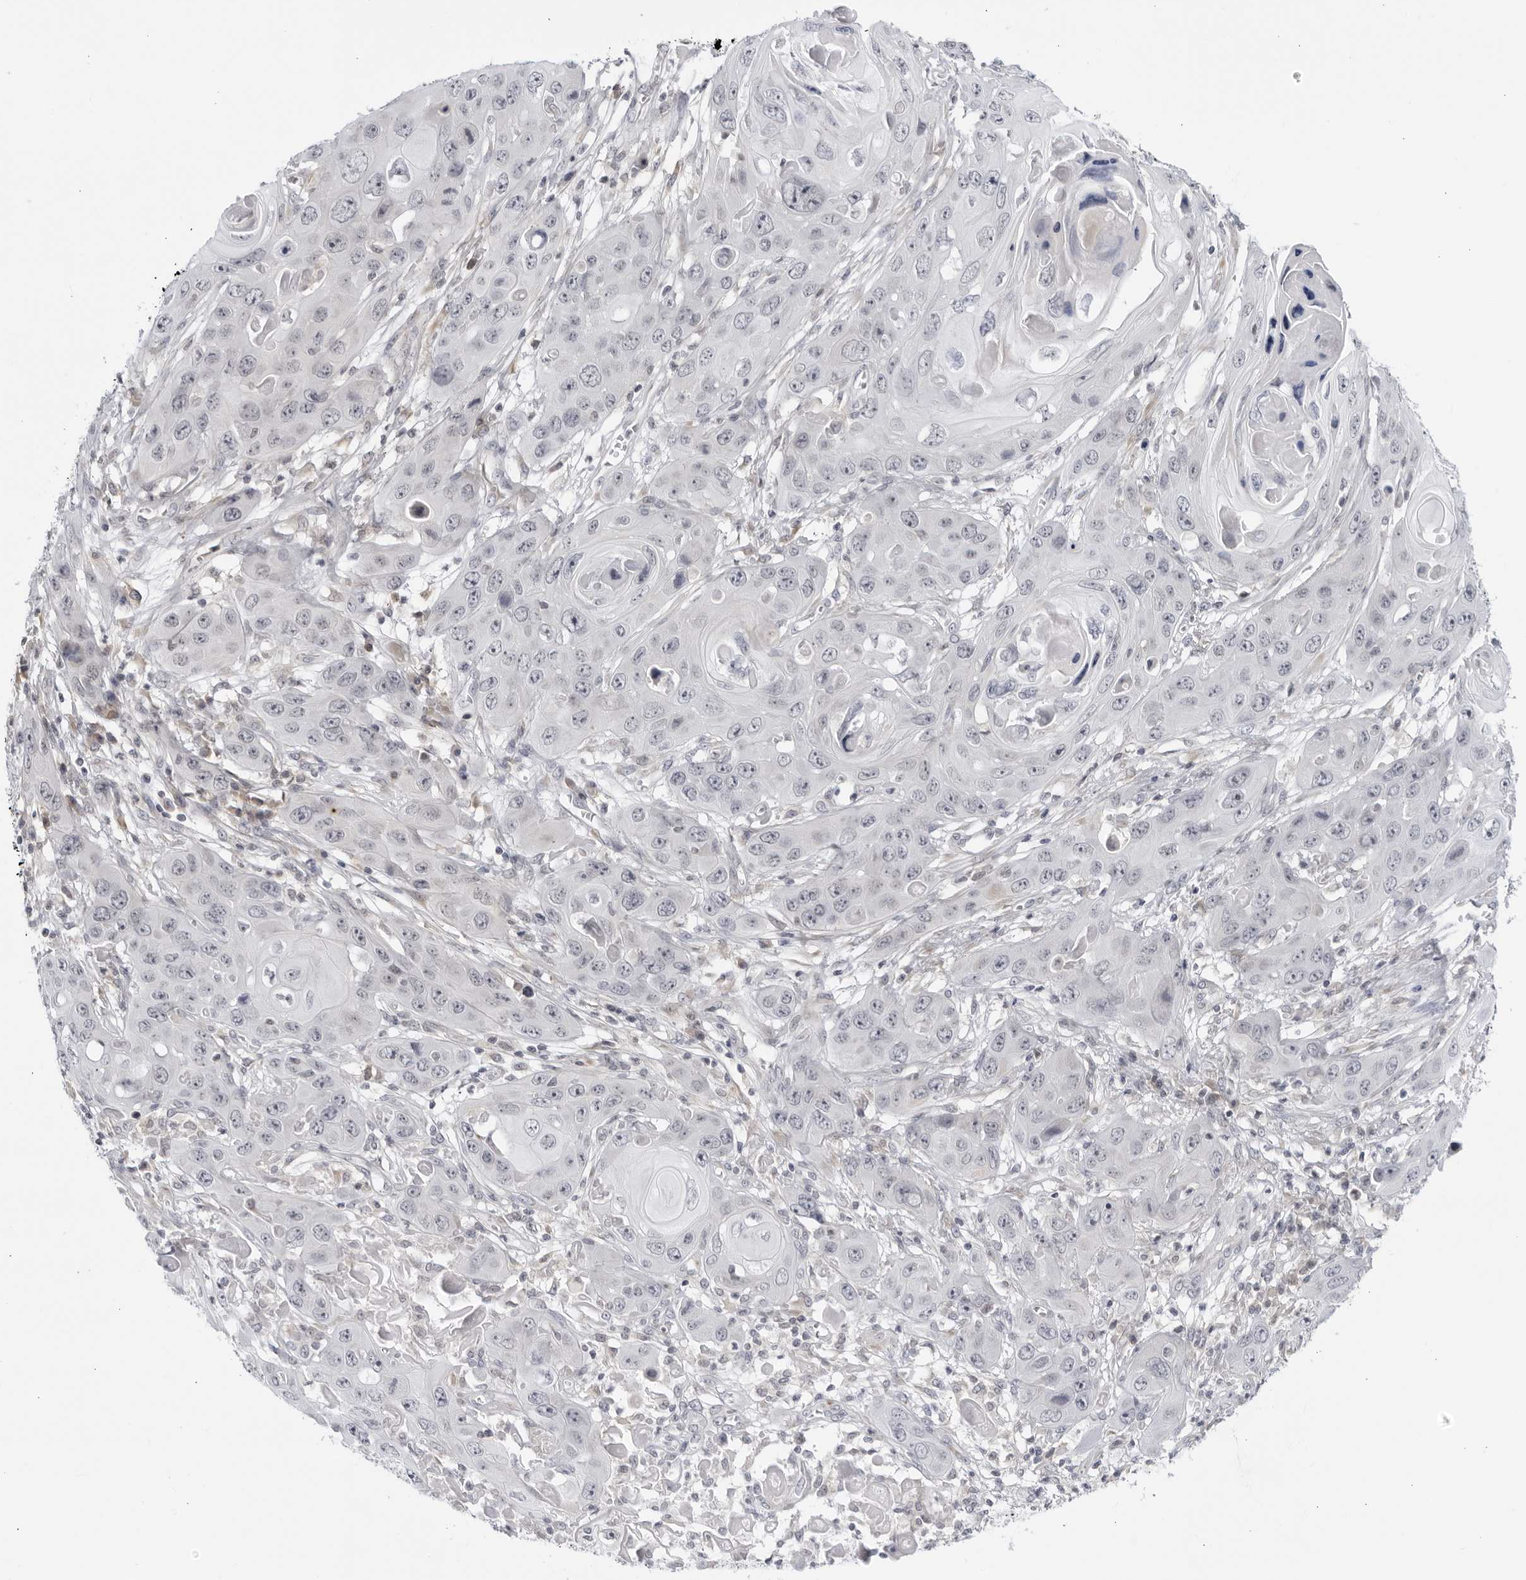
{"staining": {"intensity": "negative", "quantity": "none", "location": "none"}, "tissue": "skin cancer", "cell_type": "Tumor cells", "image_type": "cancer", "snomed": [{"axis": "morphology", "description": "Squamous cell carcinoma, NOS"}, {"axis": "topography", "description": "Skin"}], "caption": "Human skin cancer stained for a protein using immunohistochemistry reveals no staining in tumor cells.", "gene": "CNBD1", "patient": {"sex": "male", "age": 55}}